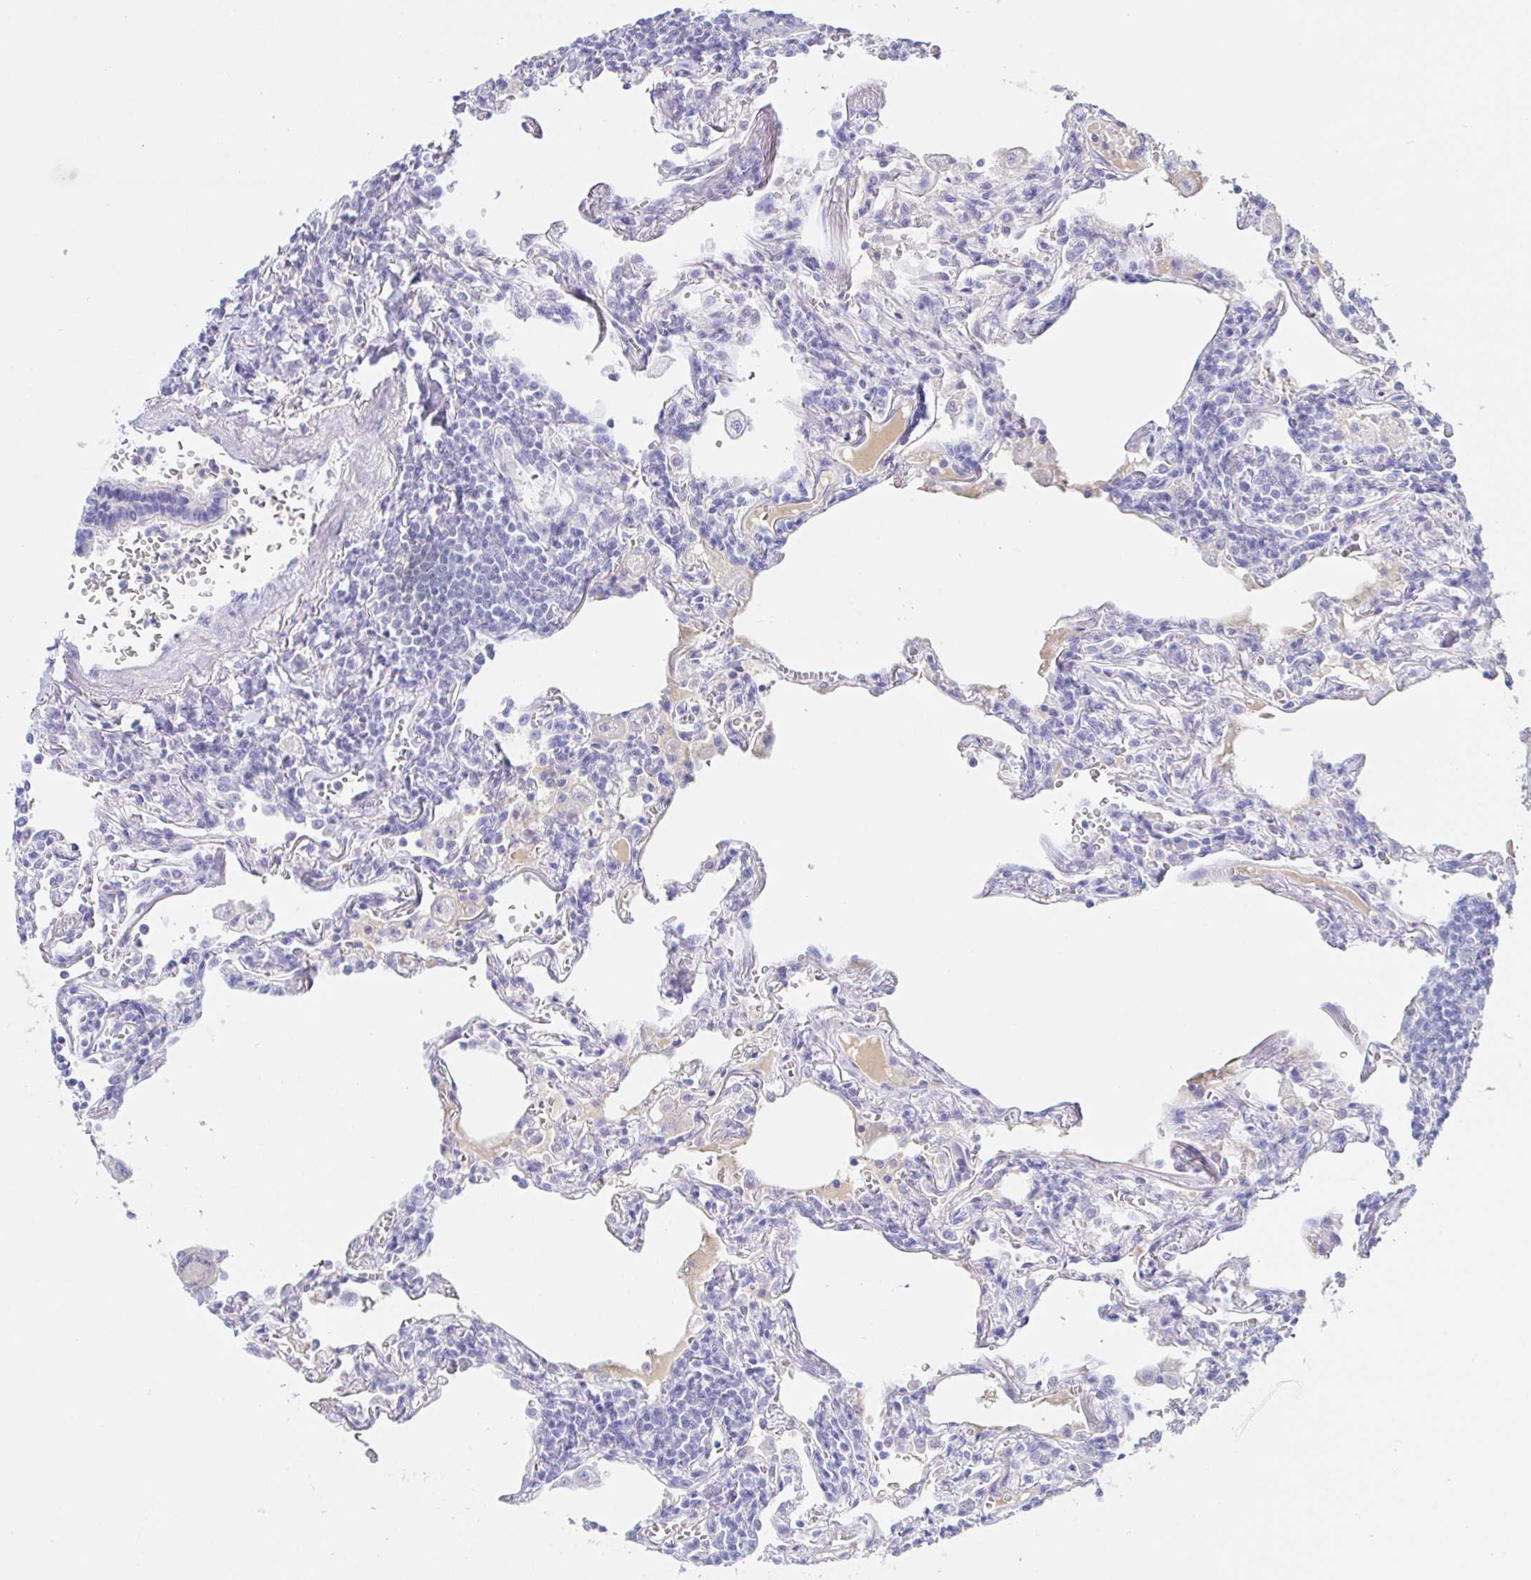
{"staining": {"intensity": "negative", "quantity": "none", "location": "none"}, "tissue": "lymphoma", "cell_type": "Tumor cells", "image_type": "cancer", "snomed": [{"axis": "morphology", "description": "Malignant lymphoma, non-Hodgkin's type, Low grade"}, {"axis": "topography", "description": "Lung"}], "caption": "Malignant lymphoma, non-Hodgkin's type (low-grade) was stained to show a protein in brown. There is no significant staining in tumor cells. (DAB IHC visualized using brightfield microscopy, high magnification).", "gene": "SAA4", "patient": {"sex": "female", "age": 71}}